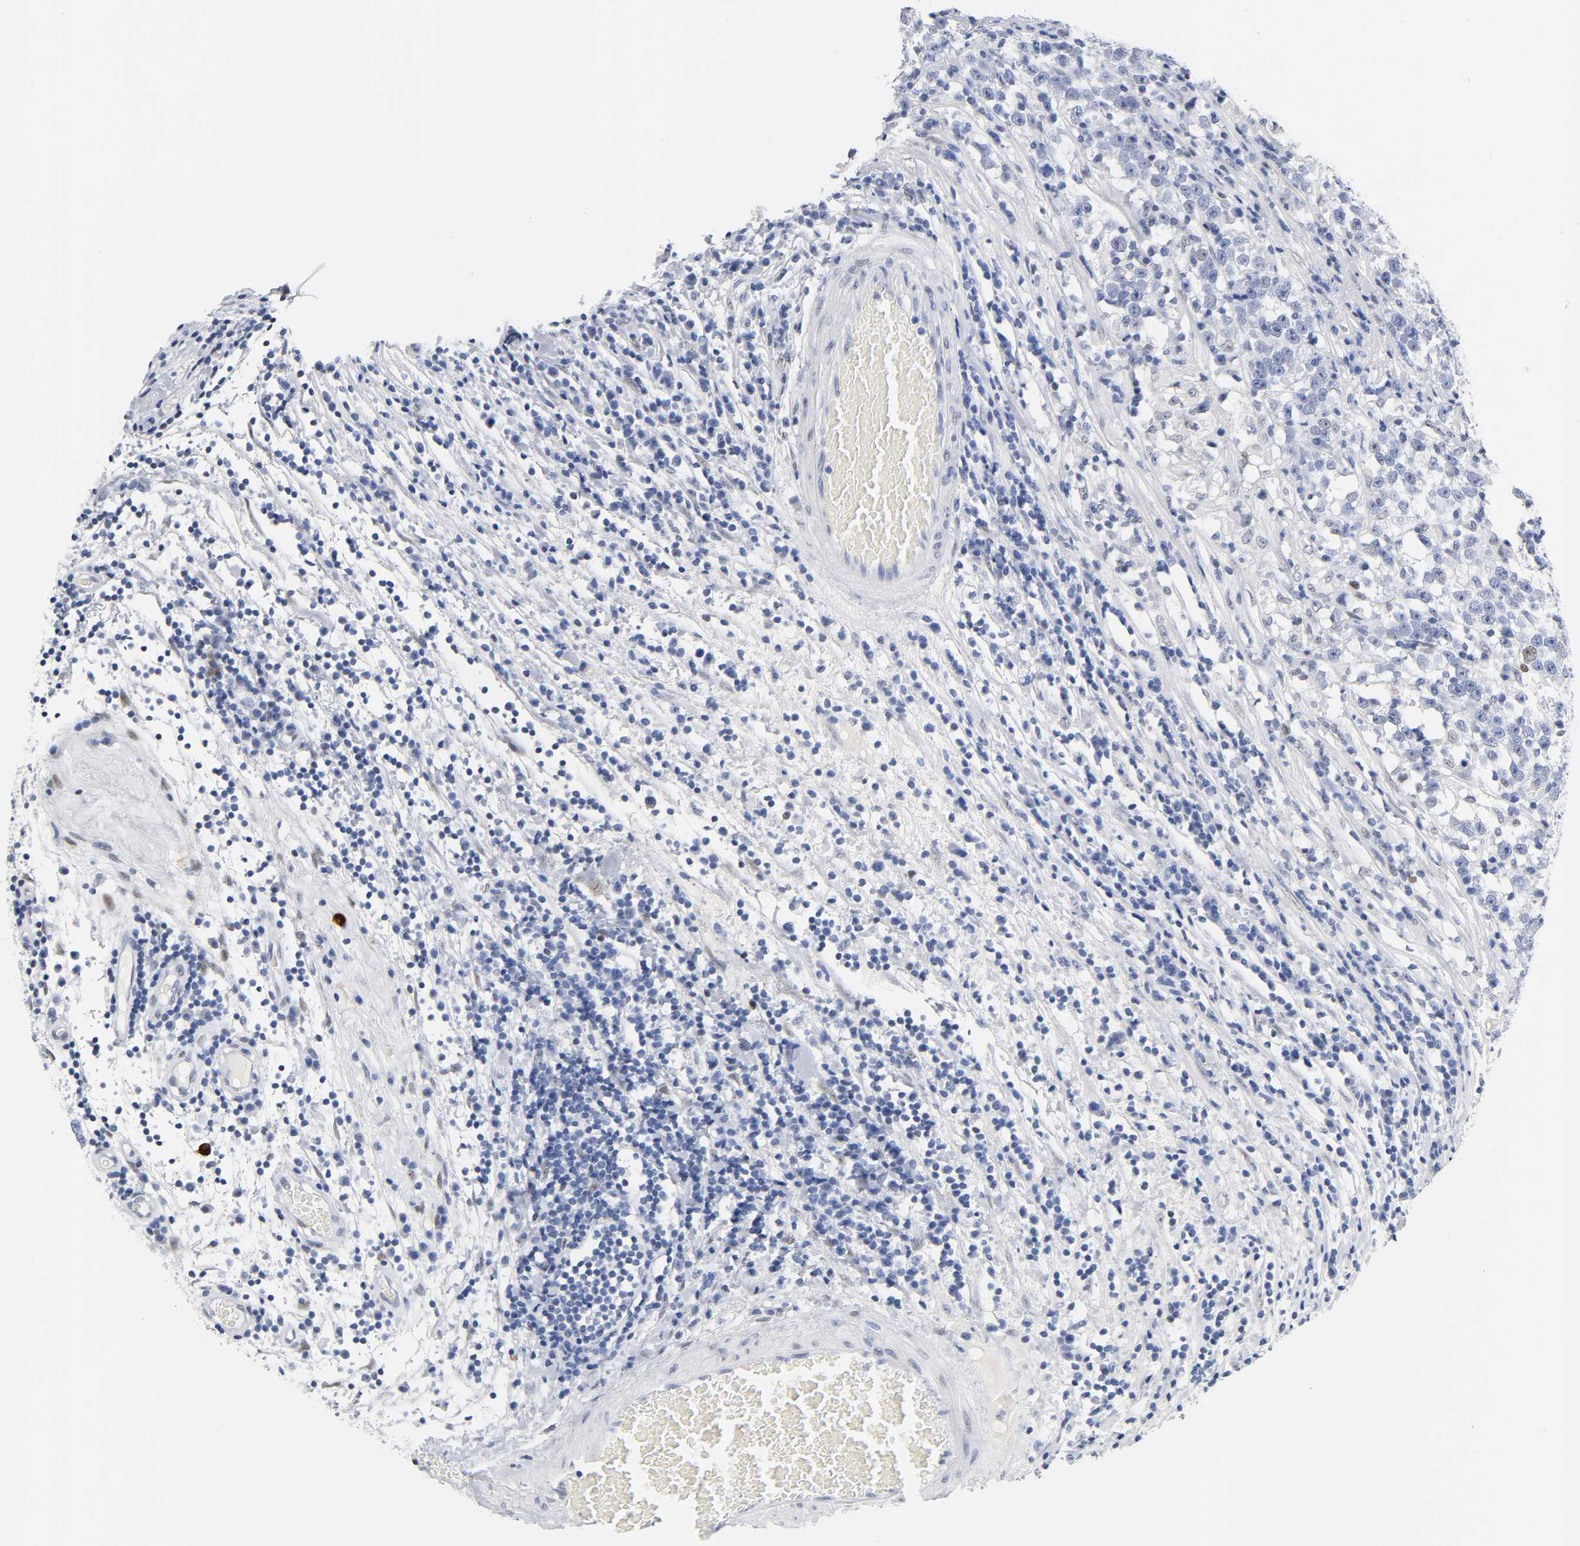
{"staining": {"intensity": "negative", "quantity": "none", "location": "none"}, "tissue": "testis cancer", "cell_type": "Tumor cells", "image_type": "cancer", "snomed": [{"axis": "morphology", "description": "Seminoma, NOS"}, {"axis": "topography", "description": "Testis"}], "caption": "A high-resolution photomicrograph shows immunohistochemistry staining of testis cancer (seminoma), which reveals no significant positivity in tumor cells.", "gene": "NAB2", "patient": {"sex": "male", "age": 43}}